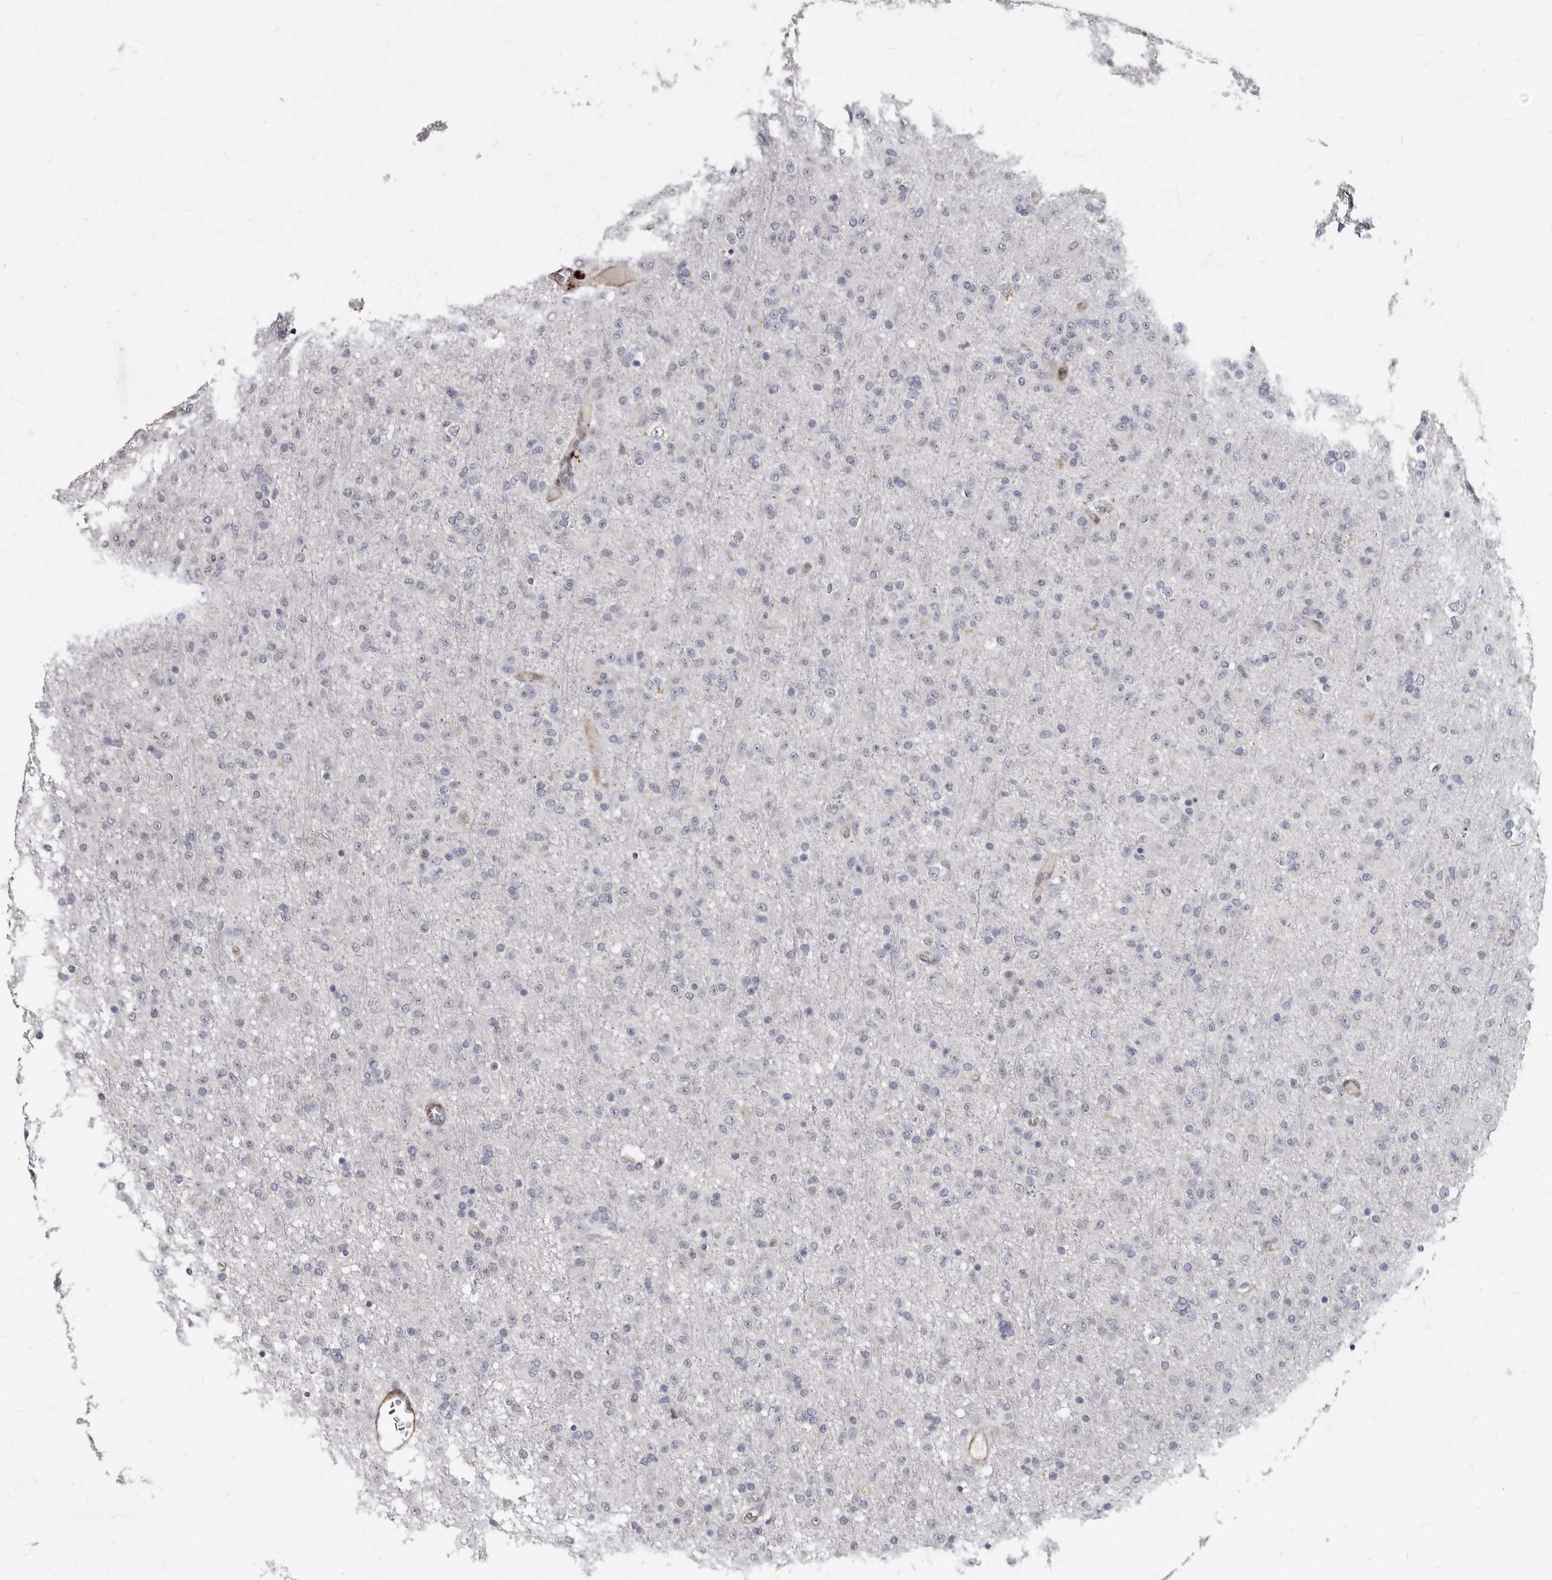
{"staining": {"intensity": "negative", "quantity": "none", "location": "none"}, "tissue": "glioma", "cell_type": "Tumor cells", "image_type": "cancer", "snomed": [{"axis": "morphology", "description": "Glioma, malignant, Low grade"}, {"axis": "topography", "description": "Brain"}], "caption": "Immunohistochemistry photomicrograph of human glioma stained for a protein (brown), which reveals no staining in tumor cells.", "gene": "MRGPRF", "patient": {"sex": "male", "age": 65}}